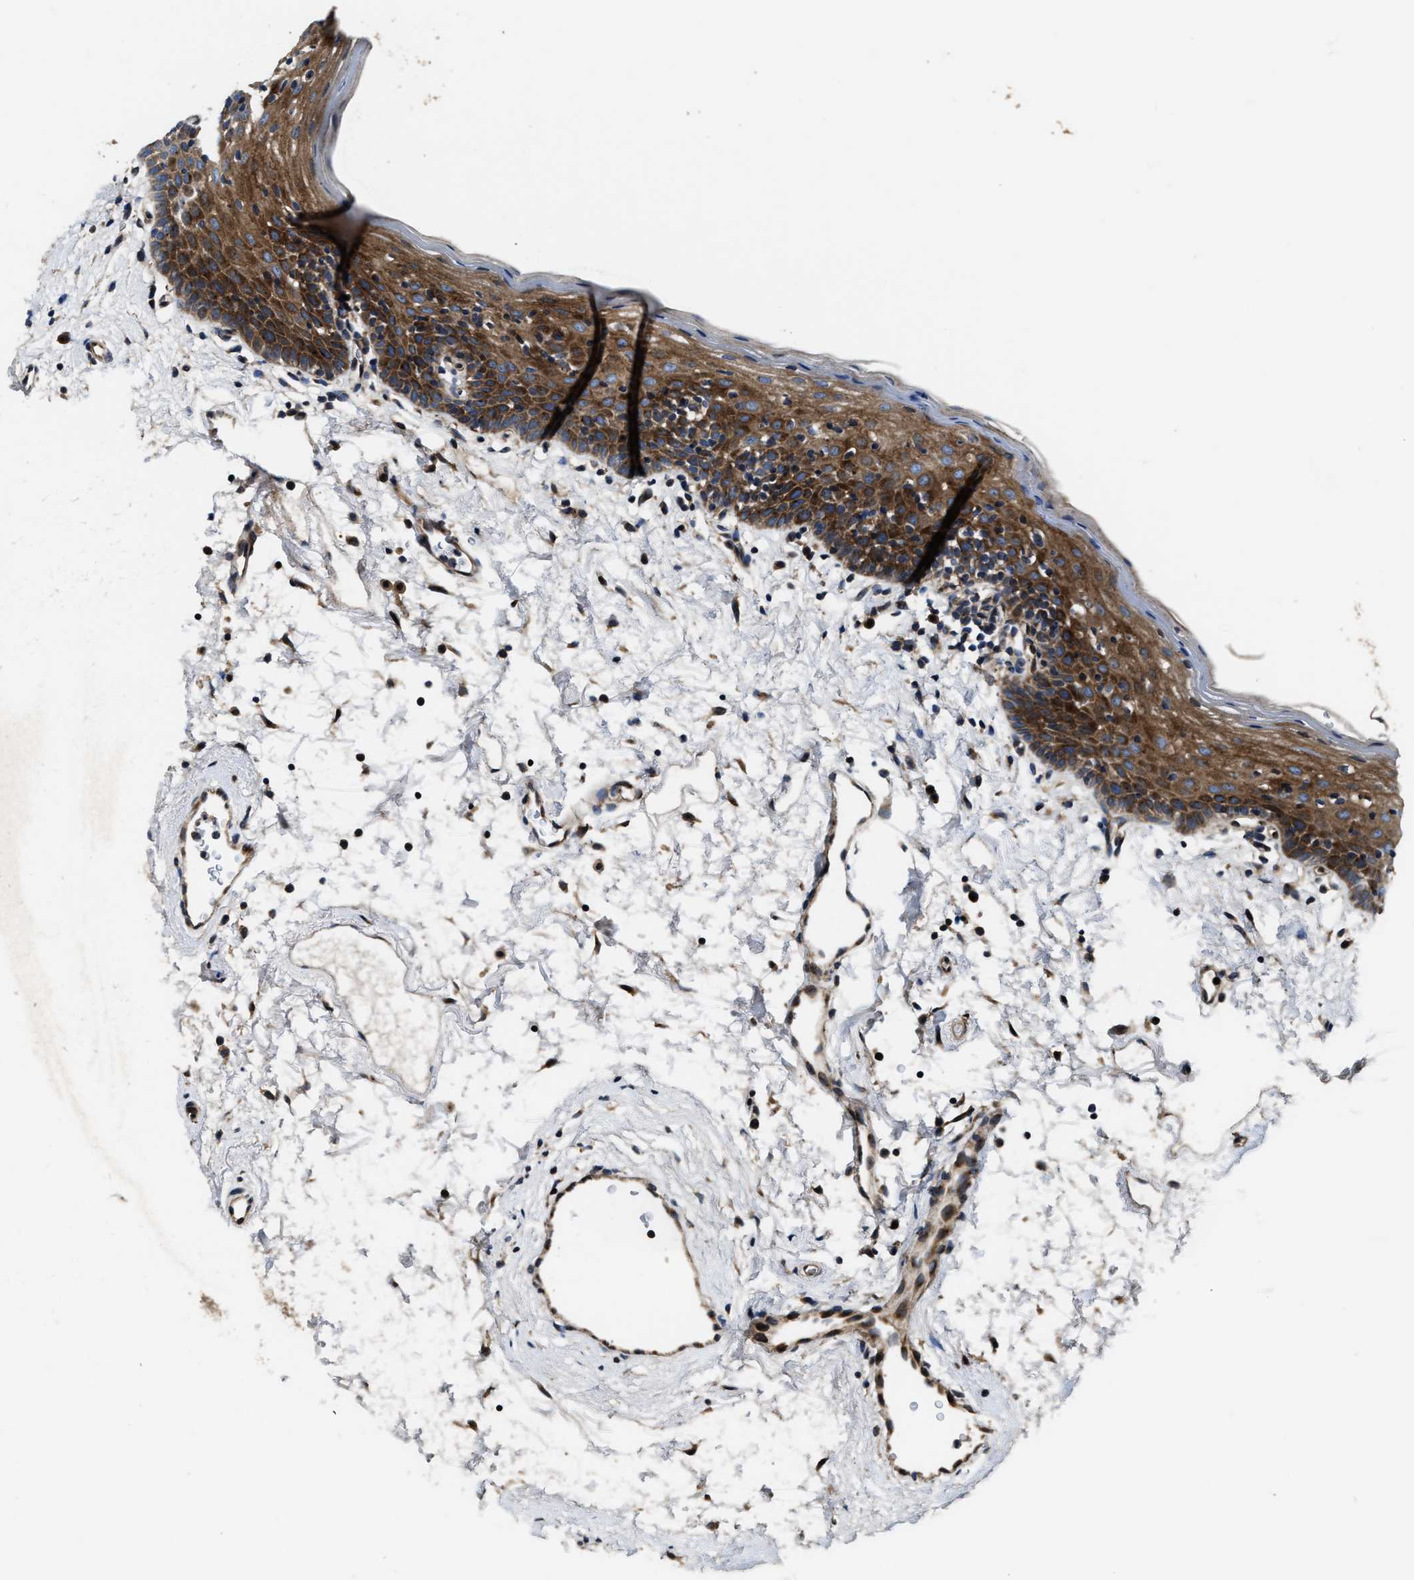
{"staining": {"intensity": "strong", "quantity": ">75%", "location": "cytoplasmic/membranous"}, "tissue": "oral mucosa", "cell_type": "Squamous epithelial cells", "image_type": "normal", "snomed": [{"axis": "morphology", "description": "Normal tissue, NOS"}, {"axis": "topography", "description": "Oral tissue"}], "caption": "Immunohistochemistry (IHC) of normal human oral mucosa exhibits high levels of strong cytoplasmic/membranous expression in approximately >75% of squamous epithelial cells. Using DAB (brown) and hematoxylin (blue) stains, captured at high magnification using brightfield microscopy.", "gene": "PTAR1", "patient": {"sex": "male", "age": 66}}